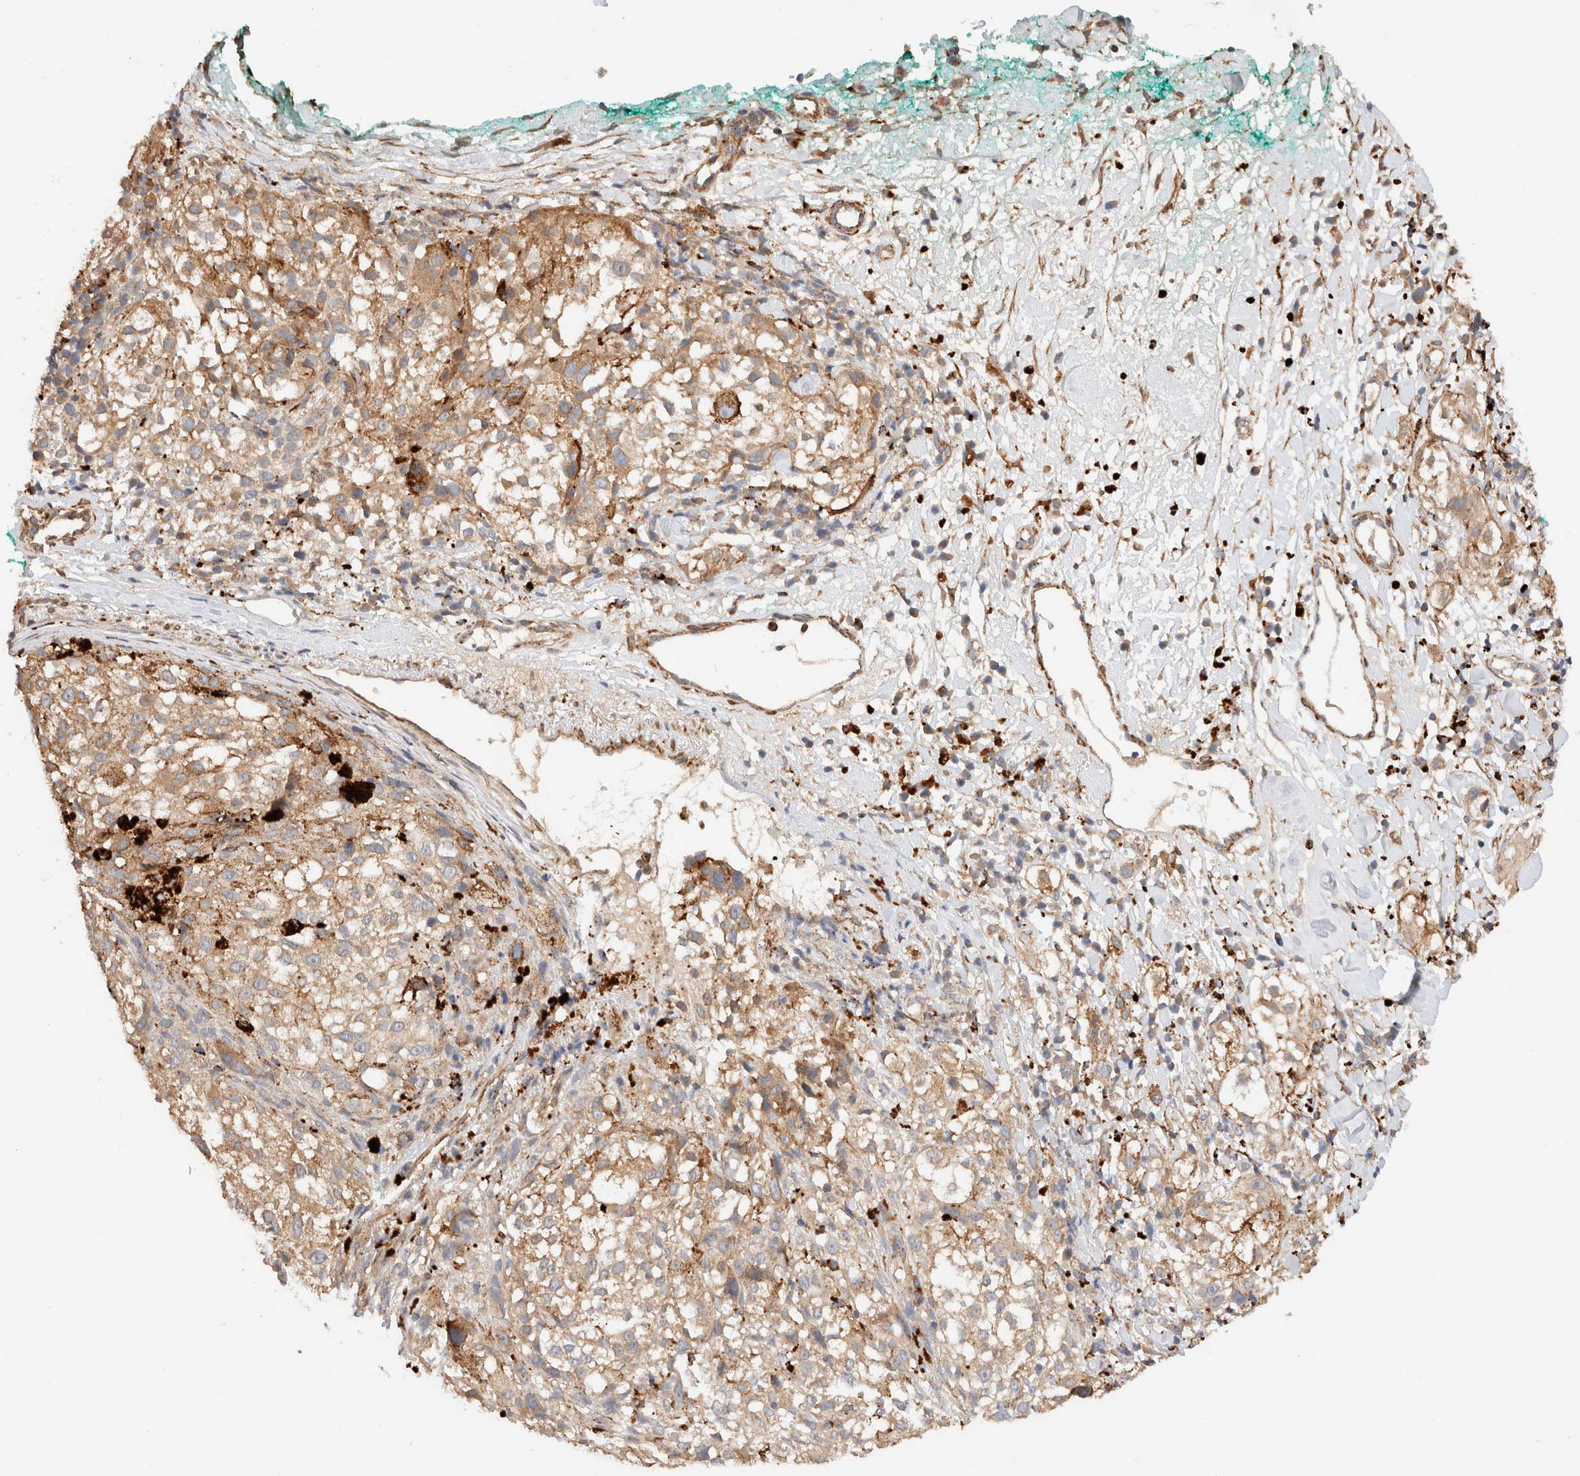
{"staining": {"intensity": "weak", "quantity": ">75%", "location": "cytoplasmic/membranous"}, "tissue": "melanoma", "cell_type": "Tumor cells", "image_type": "cancer", "snomed": [{"axis": "morphology", "description": "Necrosis, NOS"}, {"axis": "morphology", "description": "Malignant melanoma, NOS"}, {"axis": "topography", "description": "Skin"}], "caption": "Immunohistochemical staining of human malignant melanoma reveals low levels of weak cytoplasmic/membranous protein staining in about >75% of tumor cells.", "gene": "RABEPK", "patient": {"sex": "female", "age": 87}}